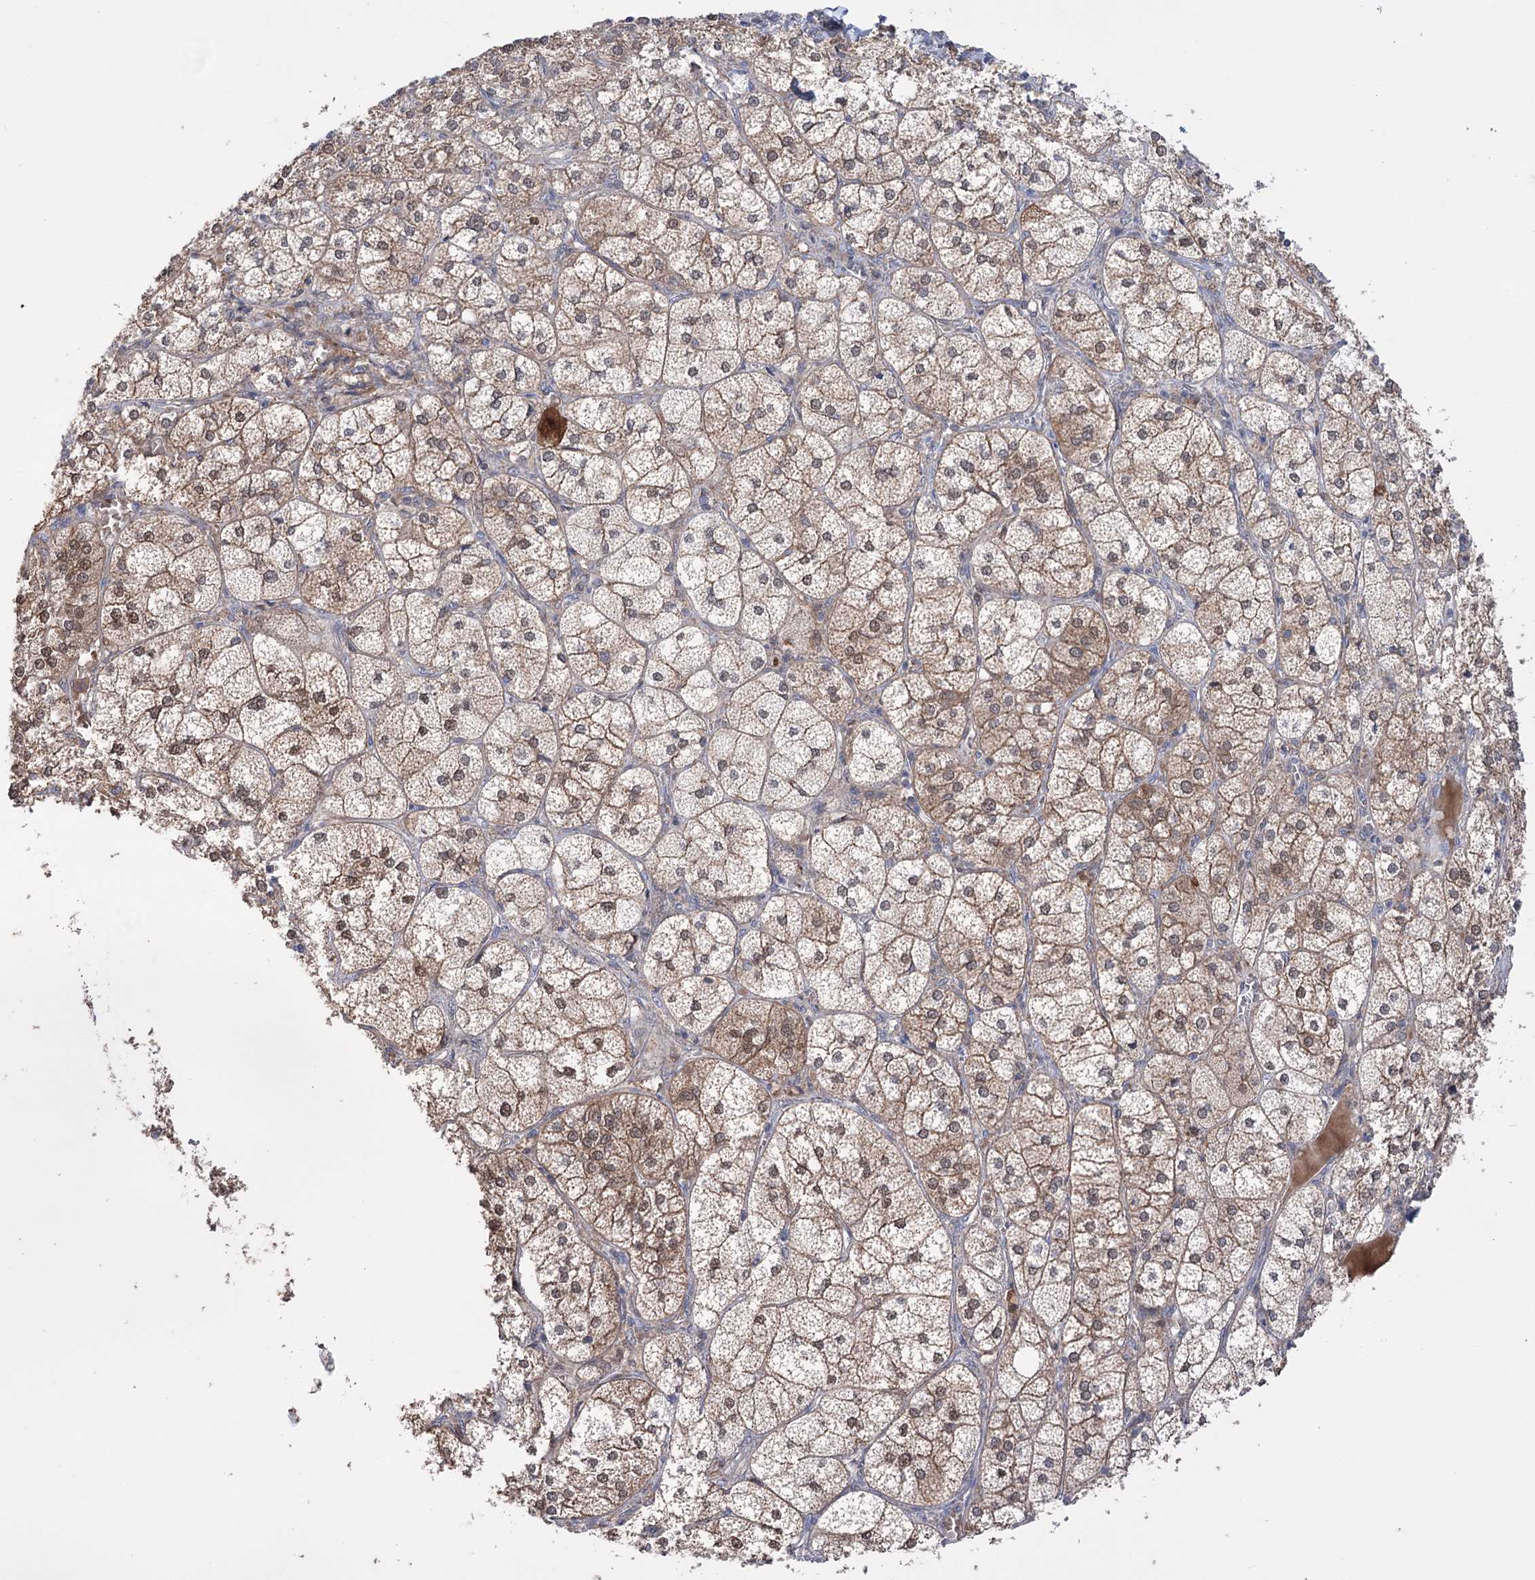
{"staining": {"intensity": "moderate", "quantity": ">75%", "location": "cytoplasmic/membranous"}, "tissue": "adrenal gland", "cell_type": "Glandular cells", "image_type": "normal", "snomed": [{"axis": "morphology", "description": "Normal tissue, NOS"}, {"axis": "topography", "description": "Adrenal gland"}], "caption": "Immunohistochemistry of unremarkable human adrenal gland exhibits medium levels of moderate cytoplasmic/membranous staining in about >75% of glandular cells.", "gene": "TRIM71", "patient": {"sex": "female", "age": 61}}